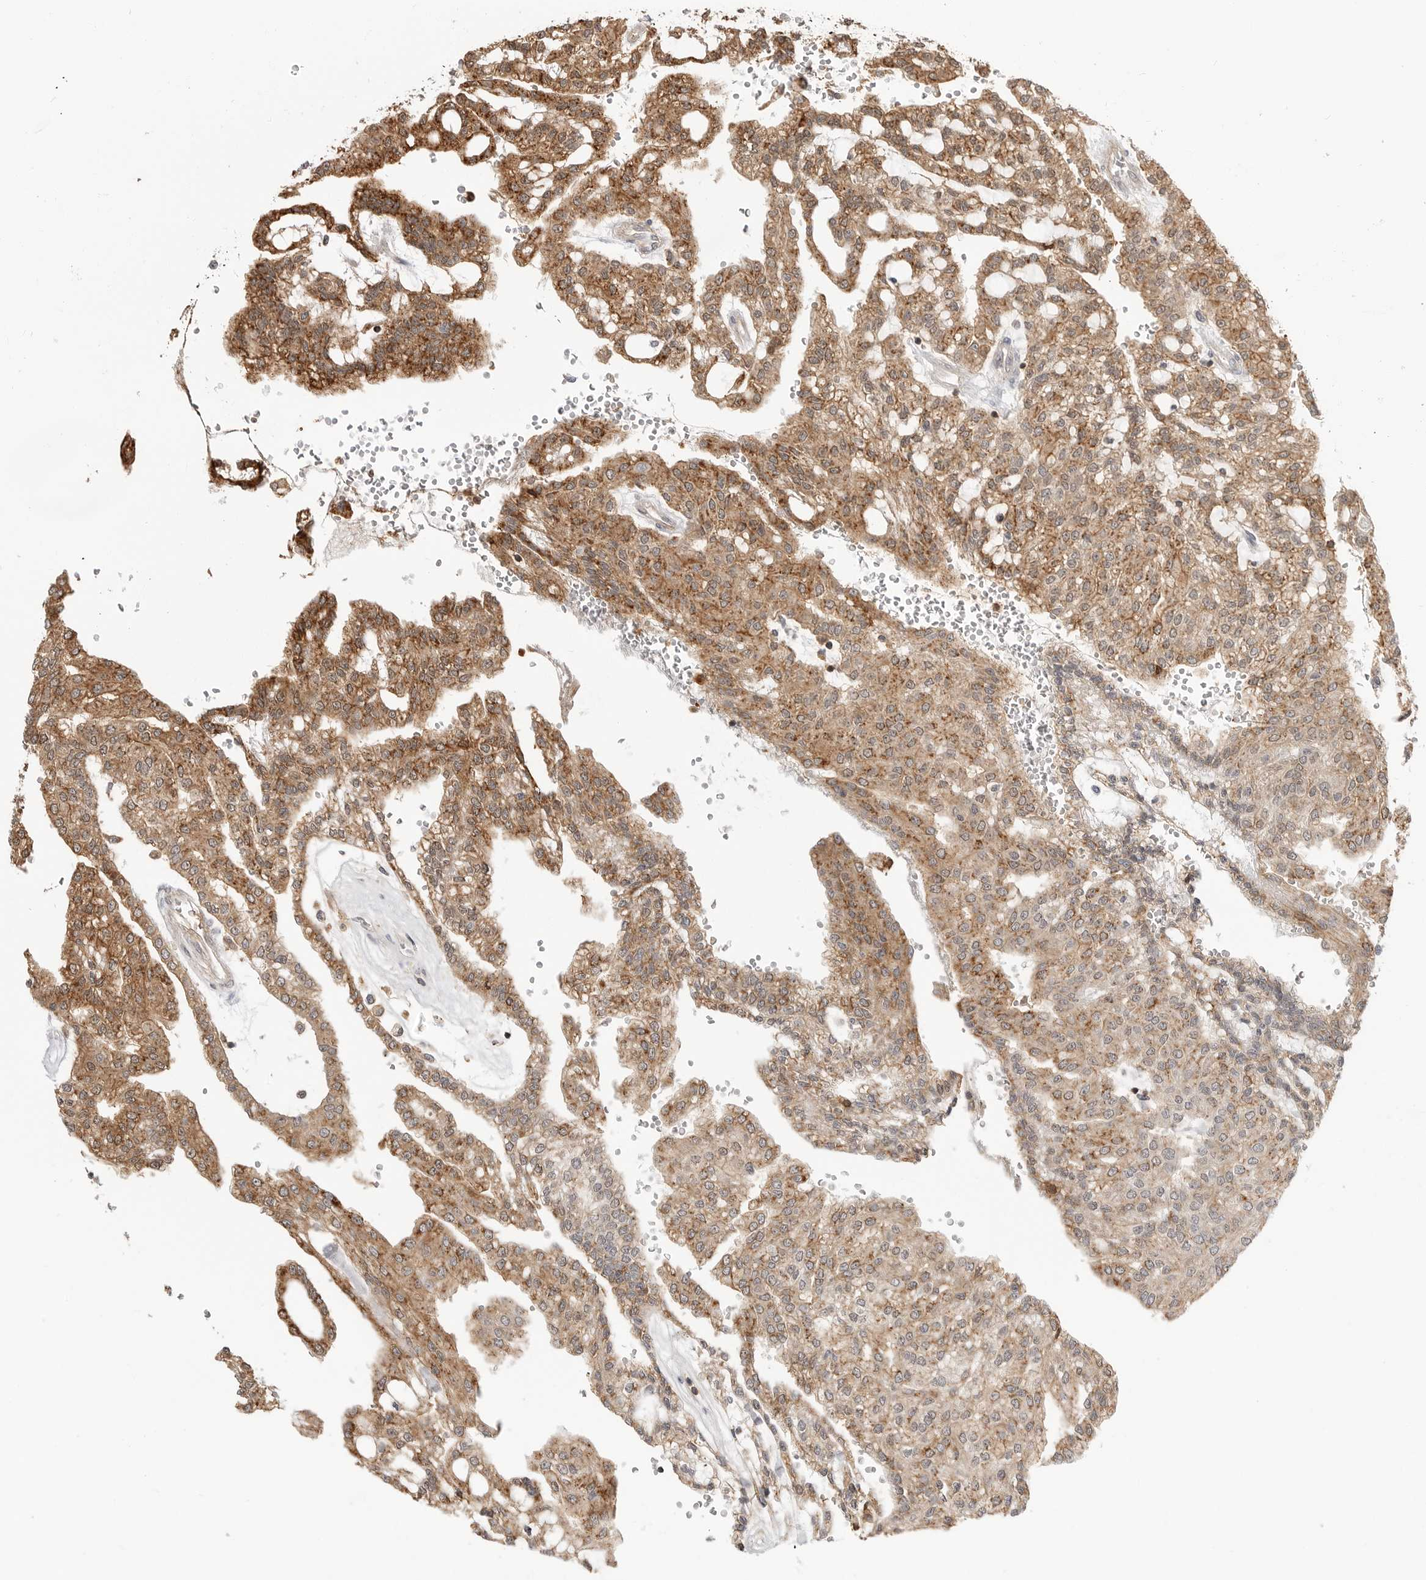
{"staining": {"intensity": "moderate", "quantity": ">75%", "location": "cytoplasmic/membranous,nuclear"}, "tissue": "renal cancer", "cell_type": "Tumor cells", "image_type": "cancer", "snomed": [{"axis": "morphology", "description": "Adenocarcinoma, NOS"}, {"axis": "topography", "description": "Kidney"}], "caption": "Protein staining shows moderate cytoplasmic/membranous and nuclear staining in approximately >75% of tumor cells in renal cancer. (DAB (3,3'-diaminobenzidine) IHC with brightfield microscopy, high magnification).", "gene": "ANXA11", "patient": {"sex": "male", "age": 63}}